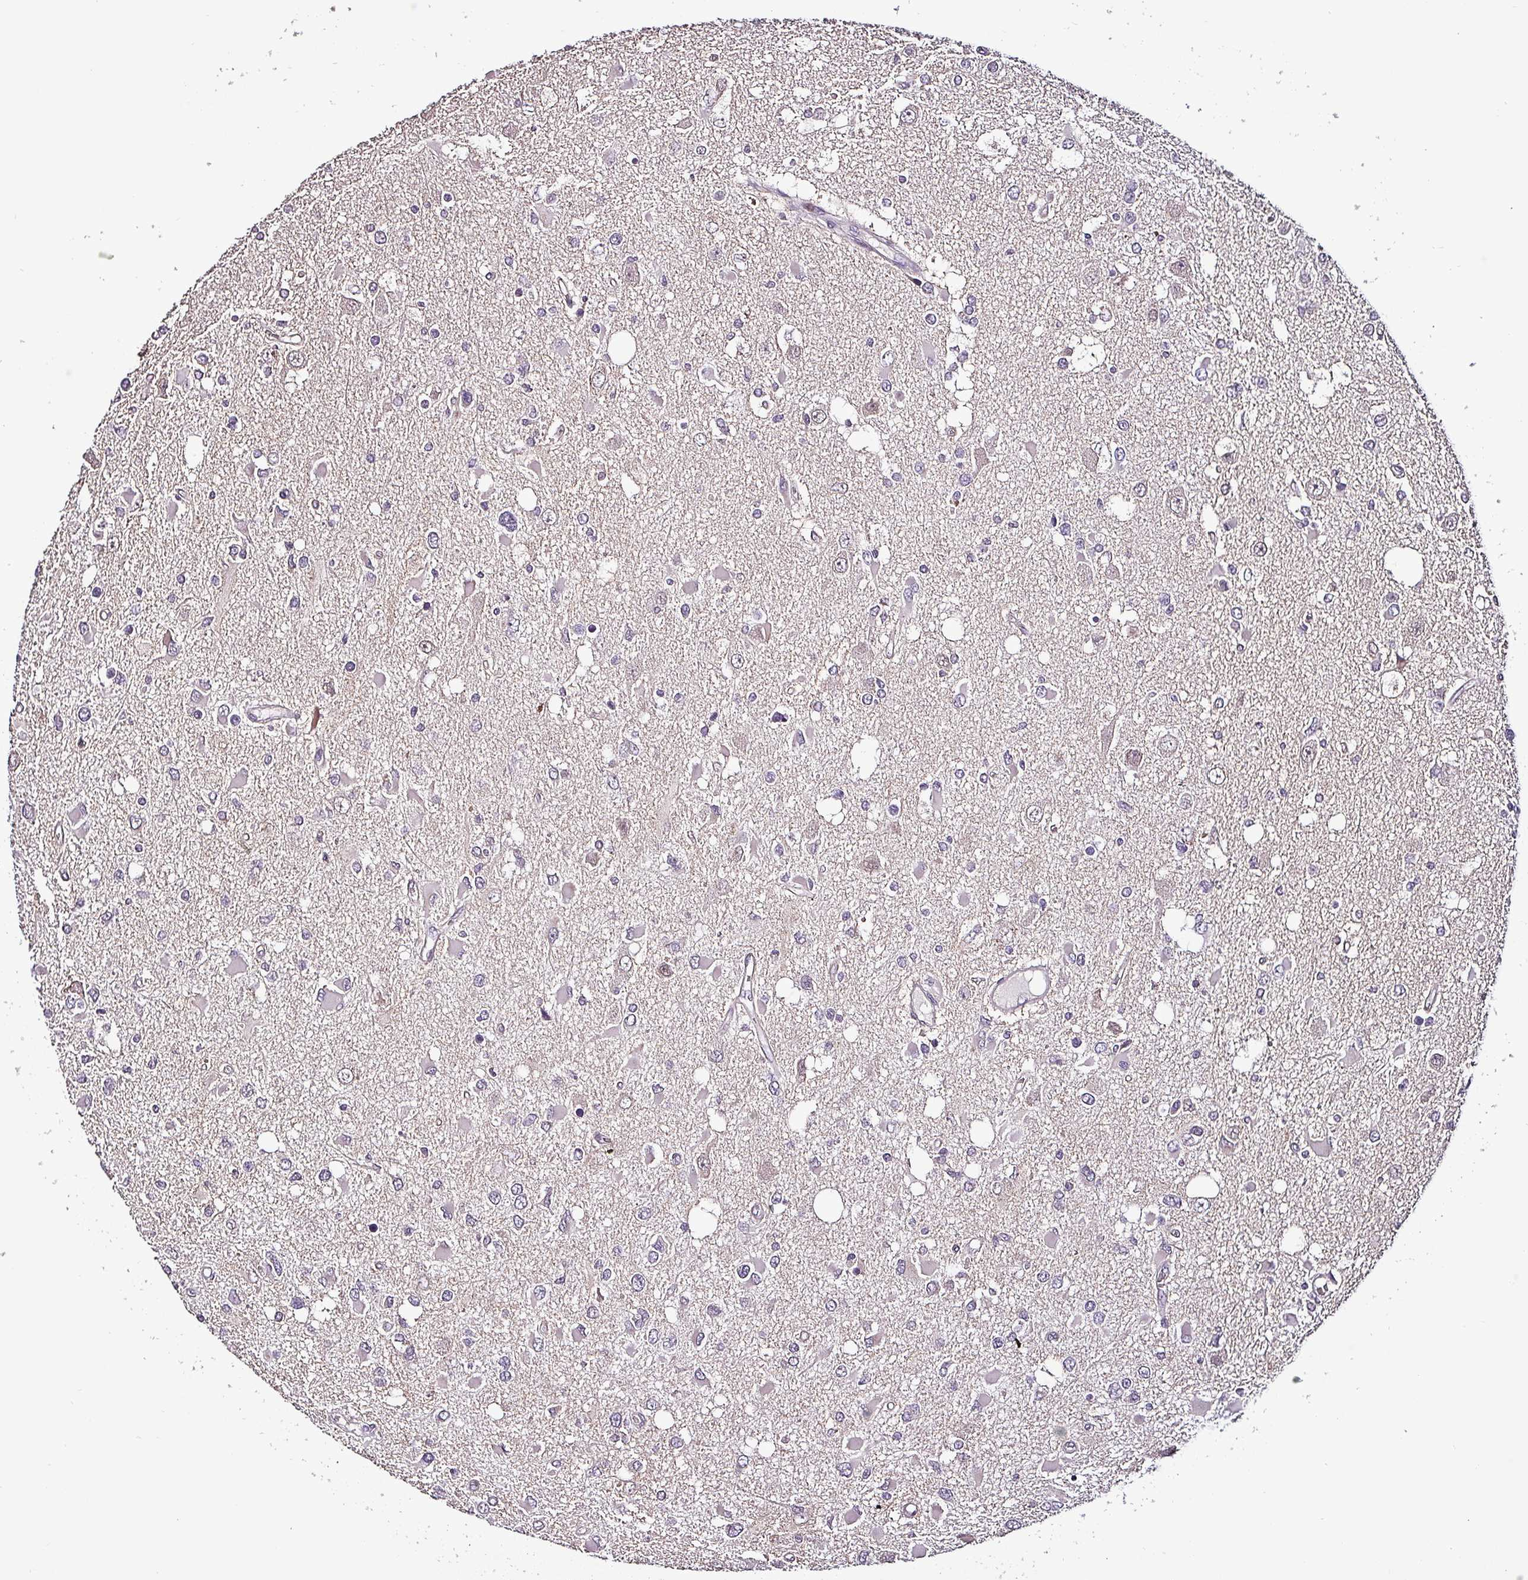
{"staining": {"intensity": "weak", "quantity": "<25%", "location": "cytoplasmic/membranous"}, "tissue": "glioma", "cell_type": "Tumor cells", "image_type": "cancer", "snomed": [{"axis": "morphology", "description": "Glioma, malignant, High grade"}, {"axis": "topography", "description": "Brain"}], "caption": "This is an immunohistochemistry (IHC) histopathology image of malignant glioma (high-grade). There is no staining in tumor cells.", "gene": "GRAPL", "patient": {"sex": "male", "age": 53}}